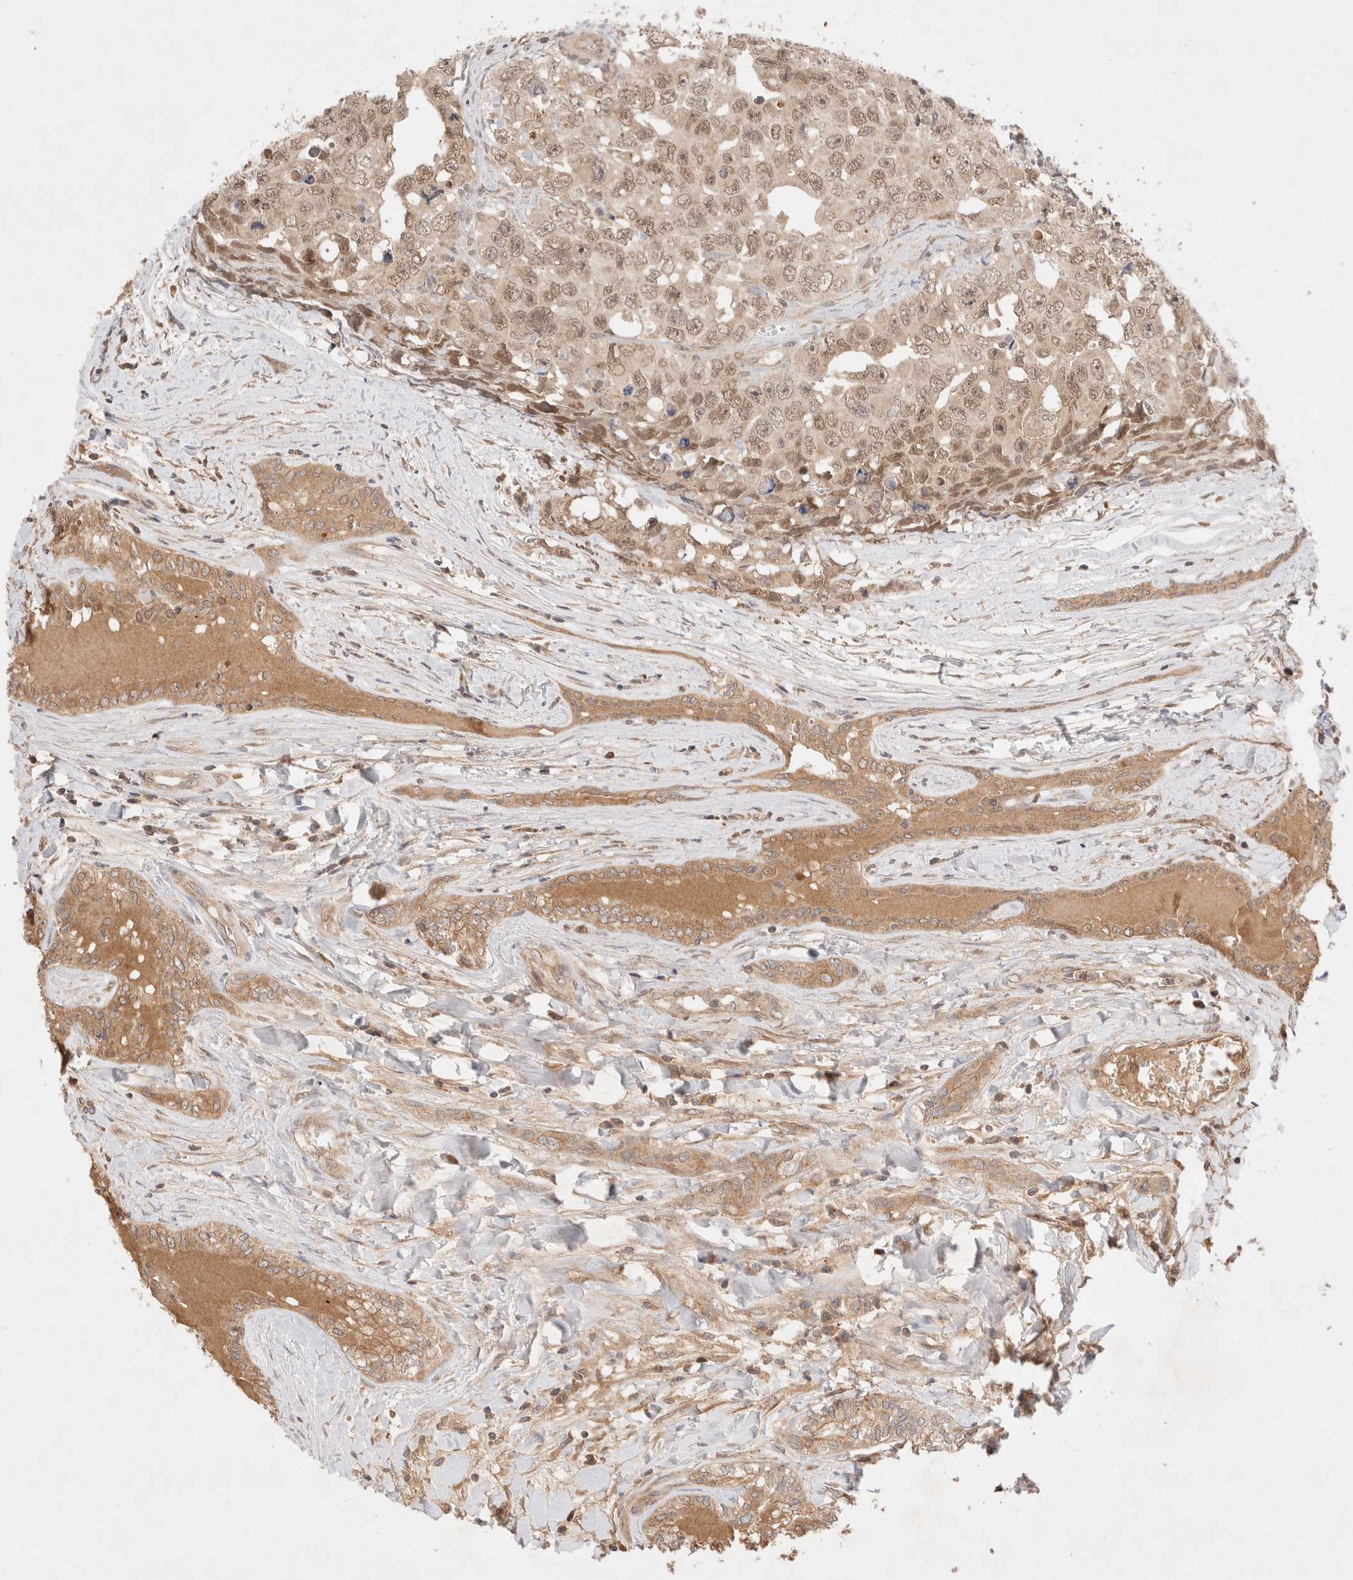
{"staining": {"intensity": "weak", "quantity": "25%-75%", "location": "cytoplasmic/membranous,nuclear"}, "tissue": "testis cancer", "cell_type": "Tumor cells", "image_type": "cancer", "snomed": [{"axis": "morphology", "description": "Carcinoma, Embryonal, NOS"}, {"axis": "topography", "description": "Testis"}], "caption": "Human embryonal carcinoma (testis) stained with a brown dye shows weak cytoplasmic/membranous and nuclear positive staining in approximately 25%-75% of tumor cells.", "gene": "CARNMT1", "patient": {"sex": "male", "age": 28}}